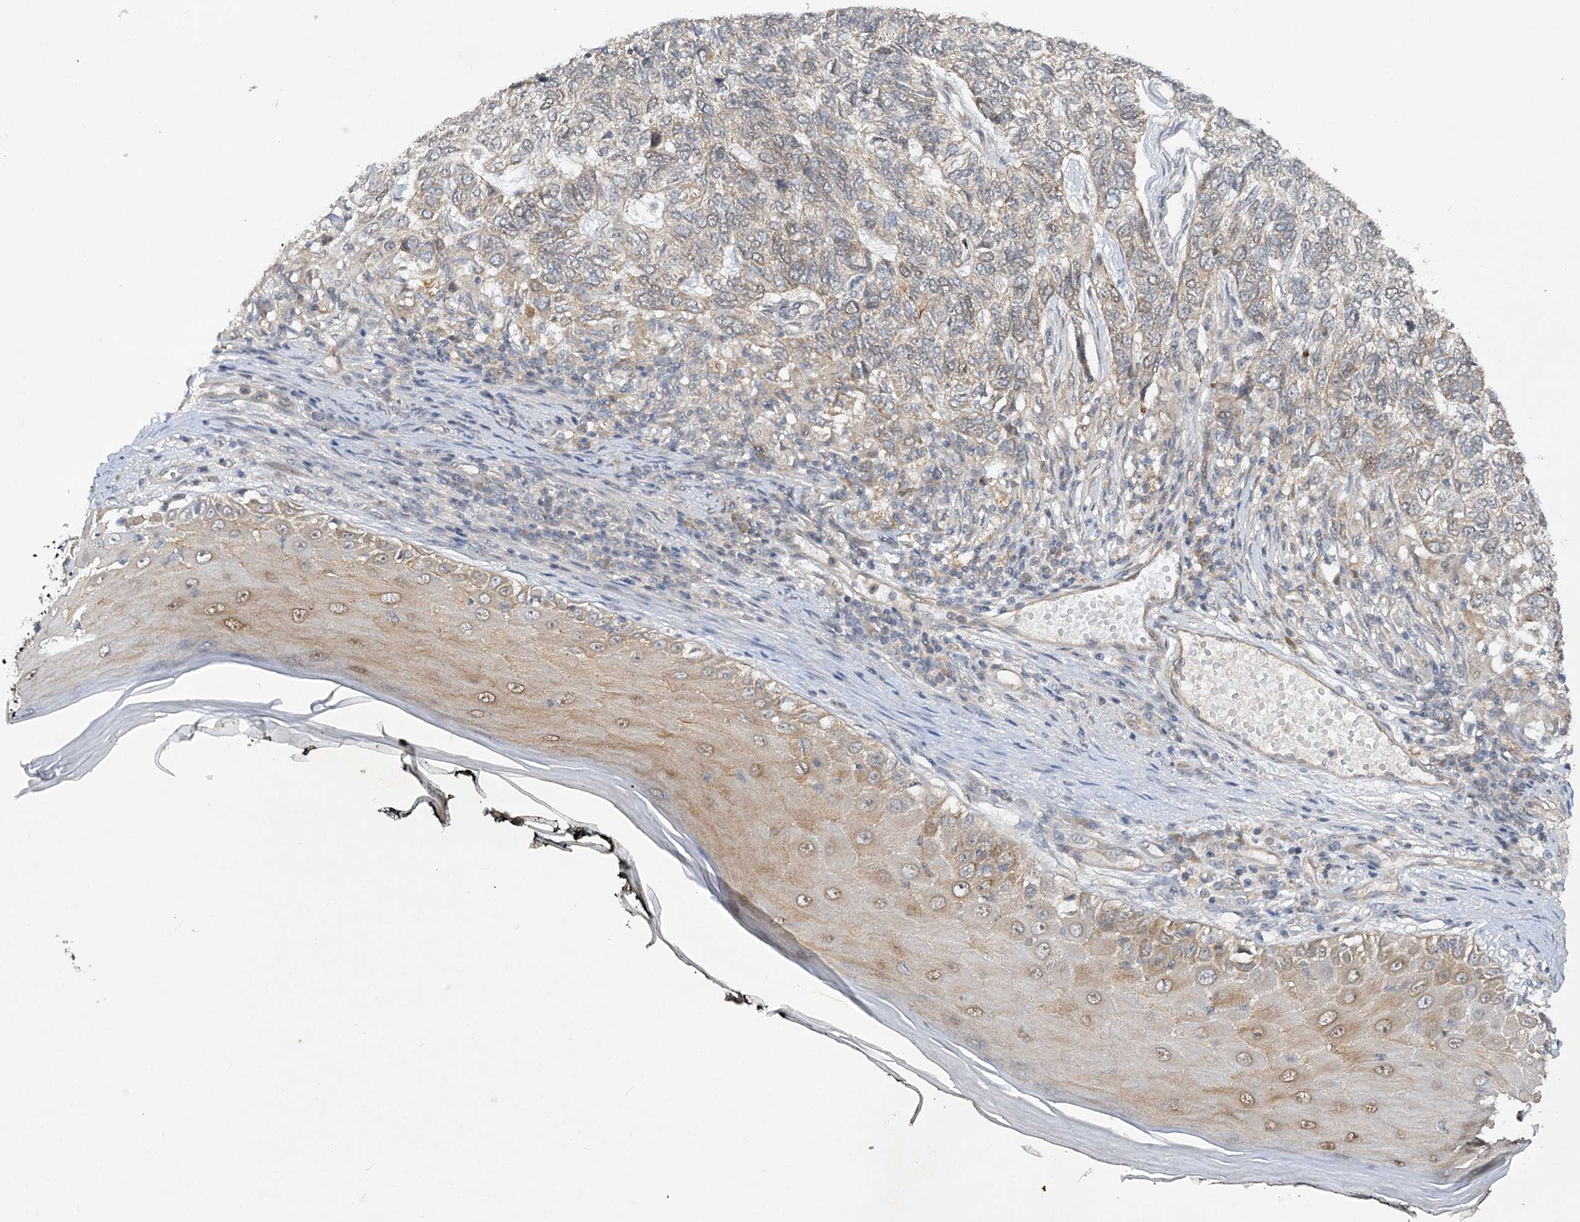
{"staining": {"intensity": "weak", "quantity": ">75%", "location": "cytoplasmic/membranous"}, "tissue": "skin cancer", "cell_type": "Tumor cells", "image_type": "cancer", "snomed": [{"axis": "morphology", "description": "Basal cell carcinoma"}, {"axis": "topography", "description": "Skin"}], "caption": "A histopathology image of human skin cancer (basal cell carcinoma) stained for a protein shows weak cytoplasmic/membranous brown staining in tumor cells.", "gene": "MXI1", "patient": {"sex": "female", "age": 65}}